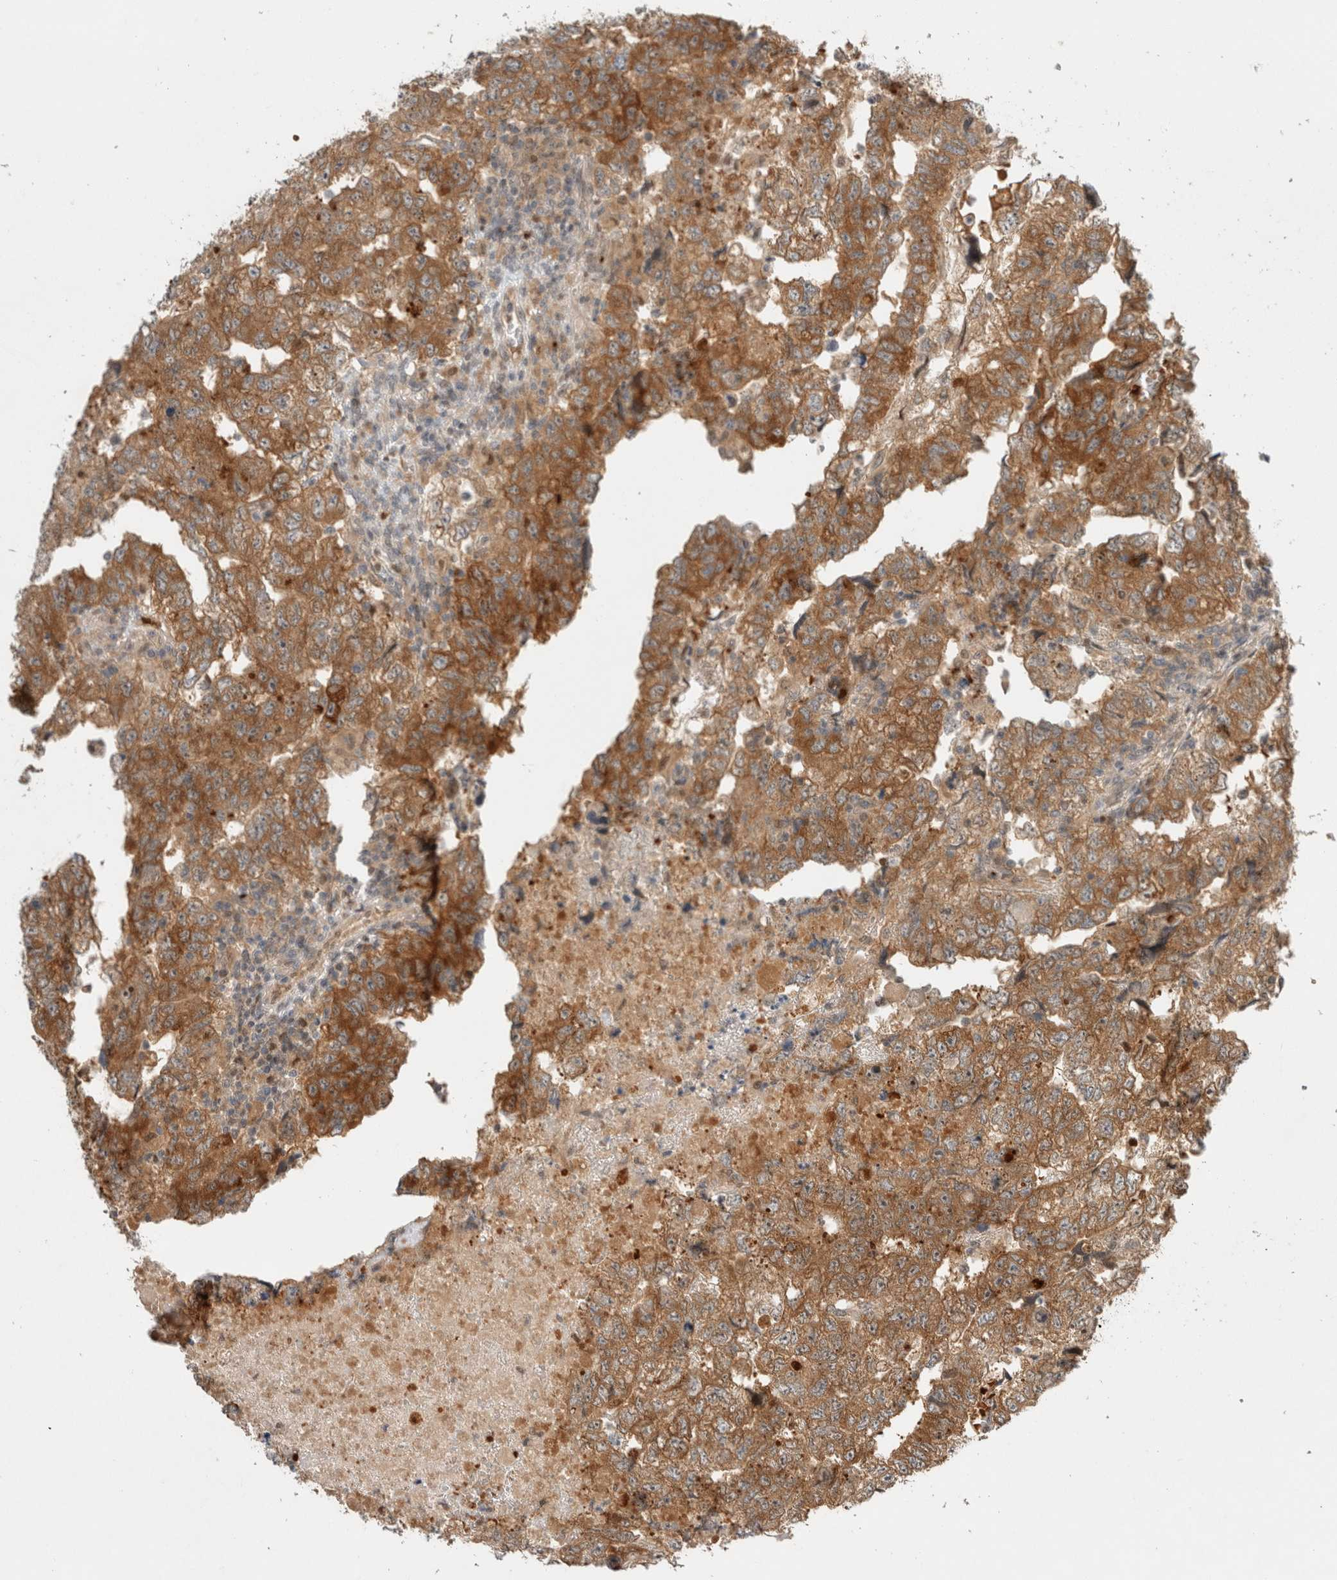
{"staining": {"intensity": "moderate", "quantity": ">75%", "location": "cytoplasmic/membranous"}, "tissue": "testis cancer", "cell_type": "Tumor cells", "image_type": "cancer", "snomed": [{"axis": "morphology", "description": "Carcinoma, Embryonal, NOS"}, {"axis": "topography", "description": "Testis"}], "caption": "Testis cancer (embryonal carcinoma) stained with DAB immunohistochemistry shows medium levels of moderate cytoplasmic/membranous positivity in approximately >75% of tumor cells.", "gene": "OTUD6B", "patient": {"sex": "male", "age": 36}}